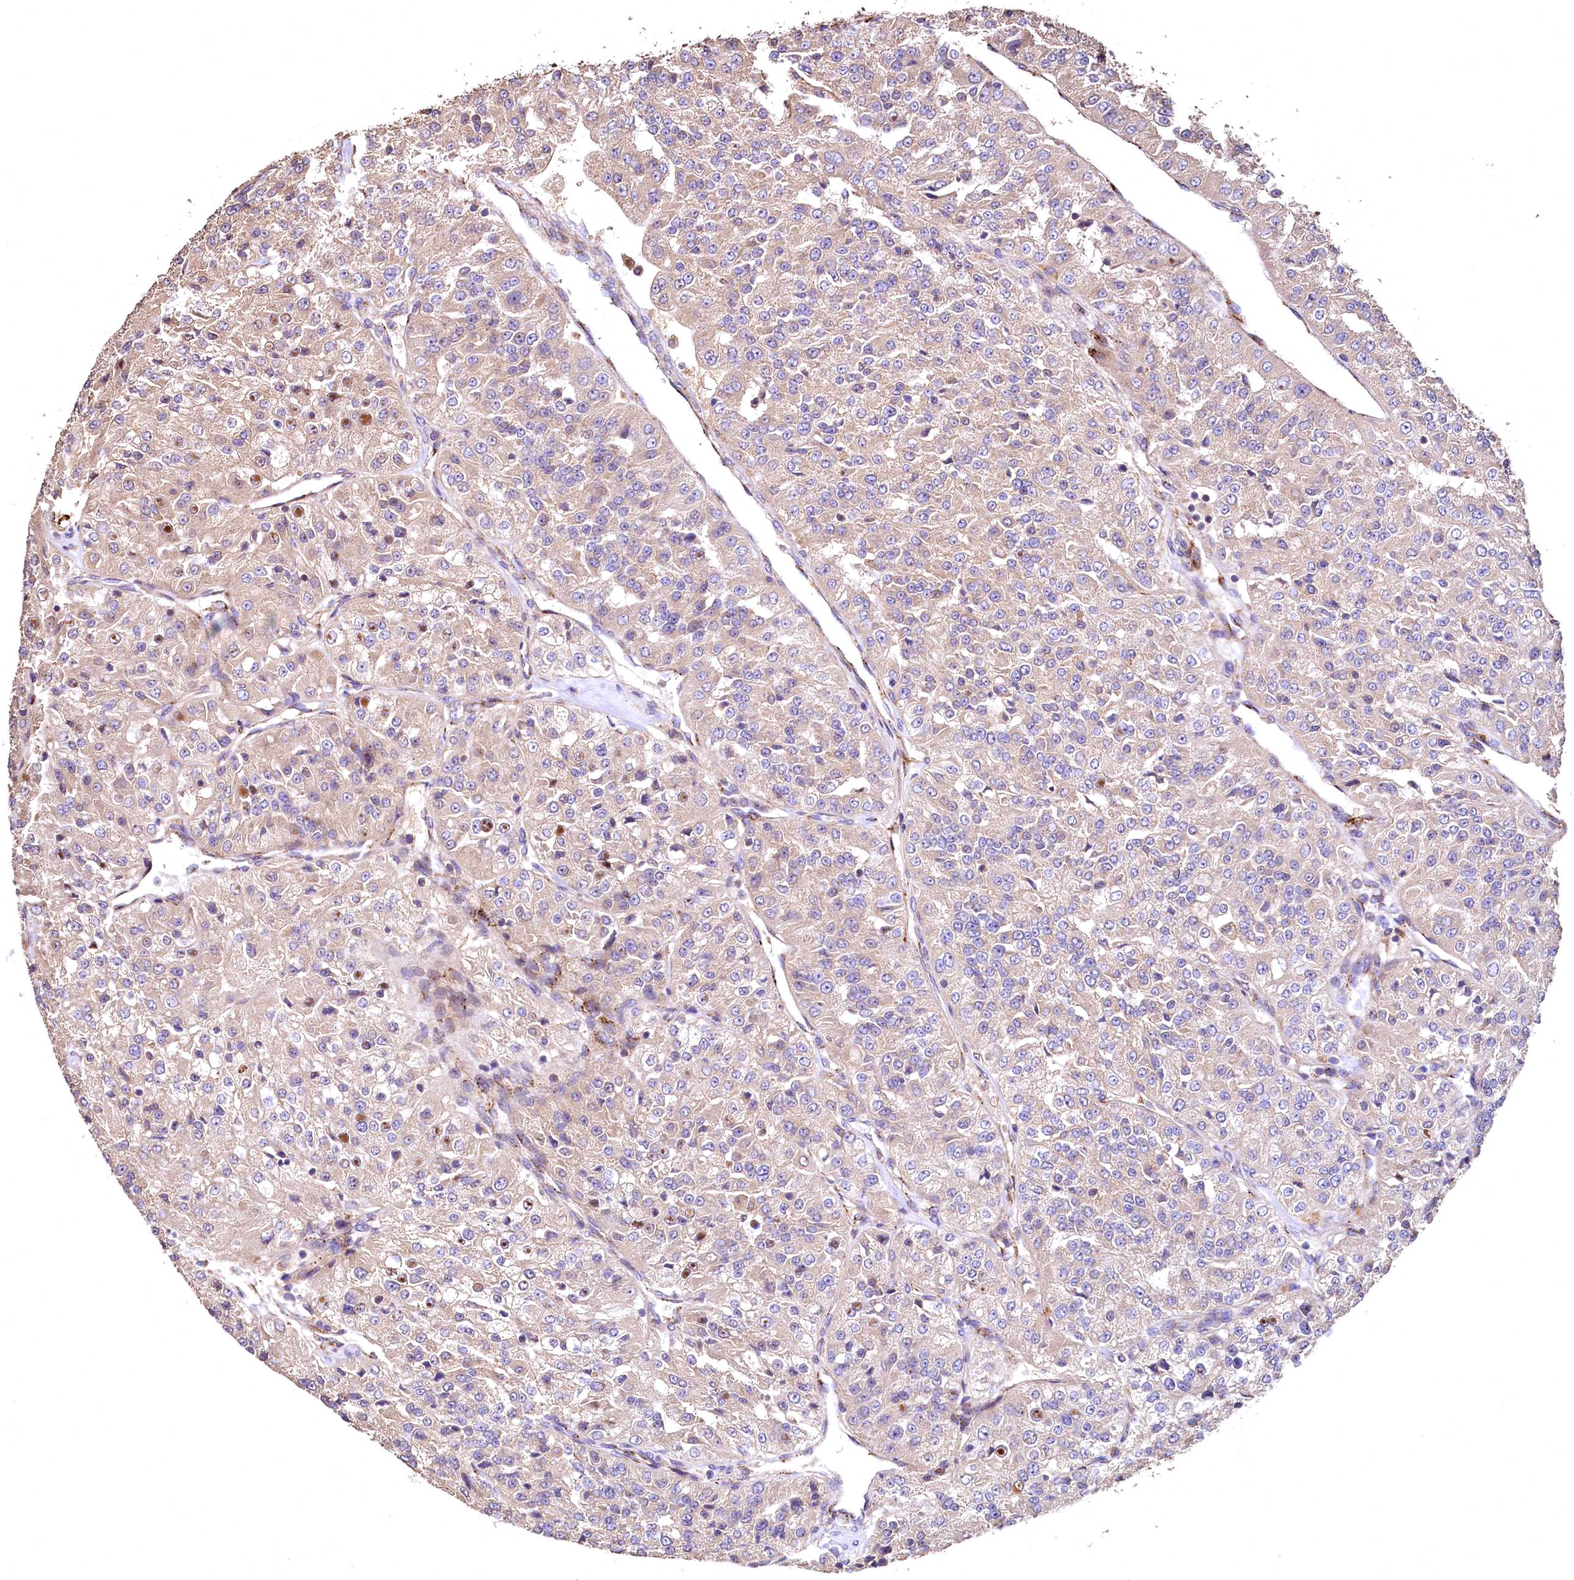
{"staining": {"intensity": "weak", "quantity": ">75%", "location": "cytoplasmic/membranous"}, "tissue": "renal cancer", "cell_type": "Tumor cells", "image_type": "cancer", "snomed": [{"axis": "morphology", "description": "Adenocarcinoma, NOS"}, {"axis": "topography", "description": "Kidney"}], "caption": "A brown stain shows weak cytoplasmic/membranous positivity of a protein in adenocarcinoma (renal) tumor cells. (IHC, brightfield microscopy, high magnification).", "gene": "RASSF1", "patient": {"sex": "female", "age": 63}}